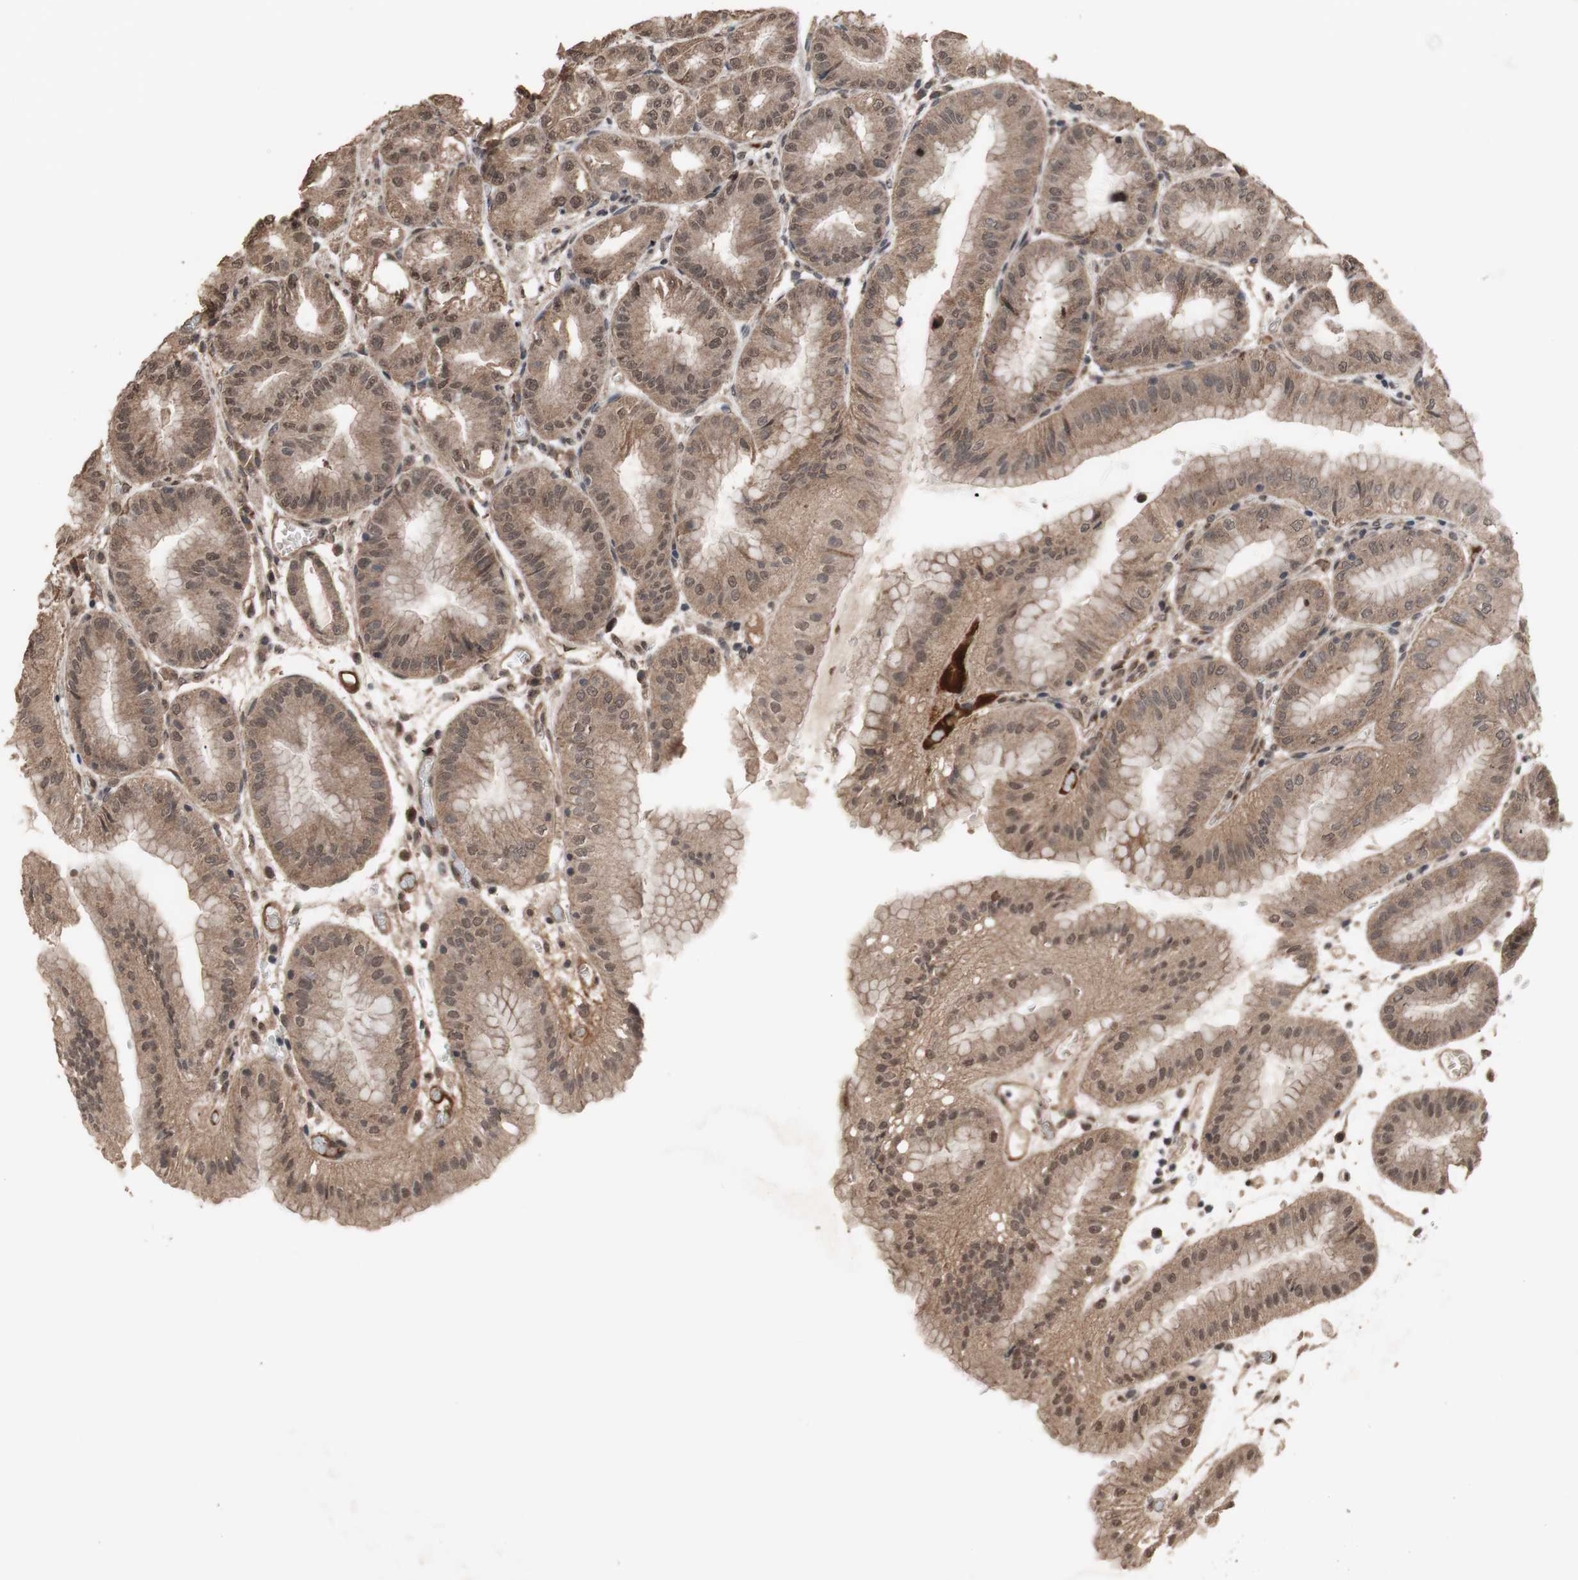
{"staining": {"intensity": "moderate", "quantity": ">75%", "location": "cytoplasmic/membranous,nuclear"}, "tissue": "stomach", "cell_type": "Glandular cells", "image_type": "normal", "snomed": [{"axis": "morphology", "description": "Normal tissue, NOS"}, {"axis": "topography", "description": "Stomach, lower"}], "caption": "Benign stomach shows moderate cytoplasmic/membranous,nuclear staining in approximately >75% of glandular cells.", "gene": "KANSL1", "patient": {"sex": "male", "age": 71}}